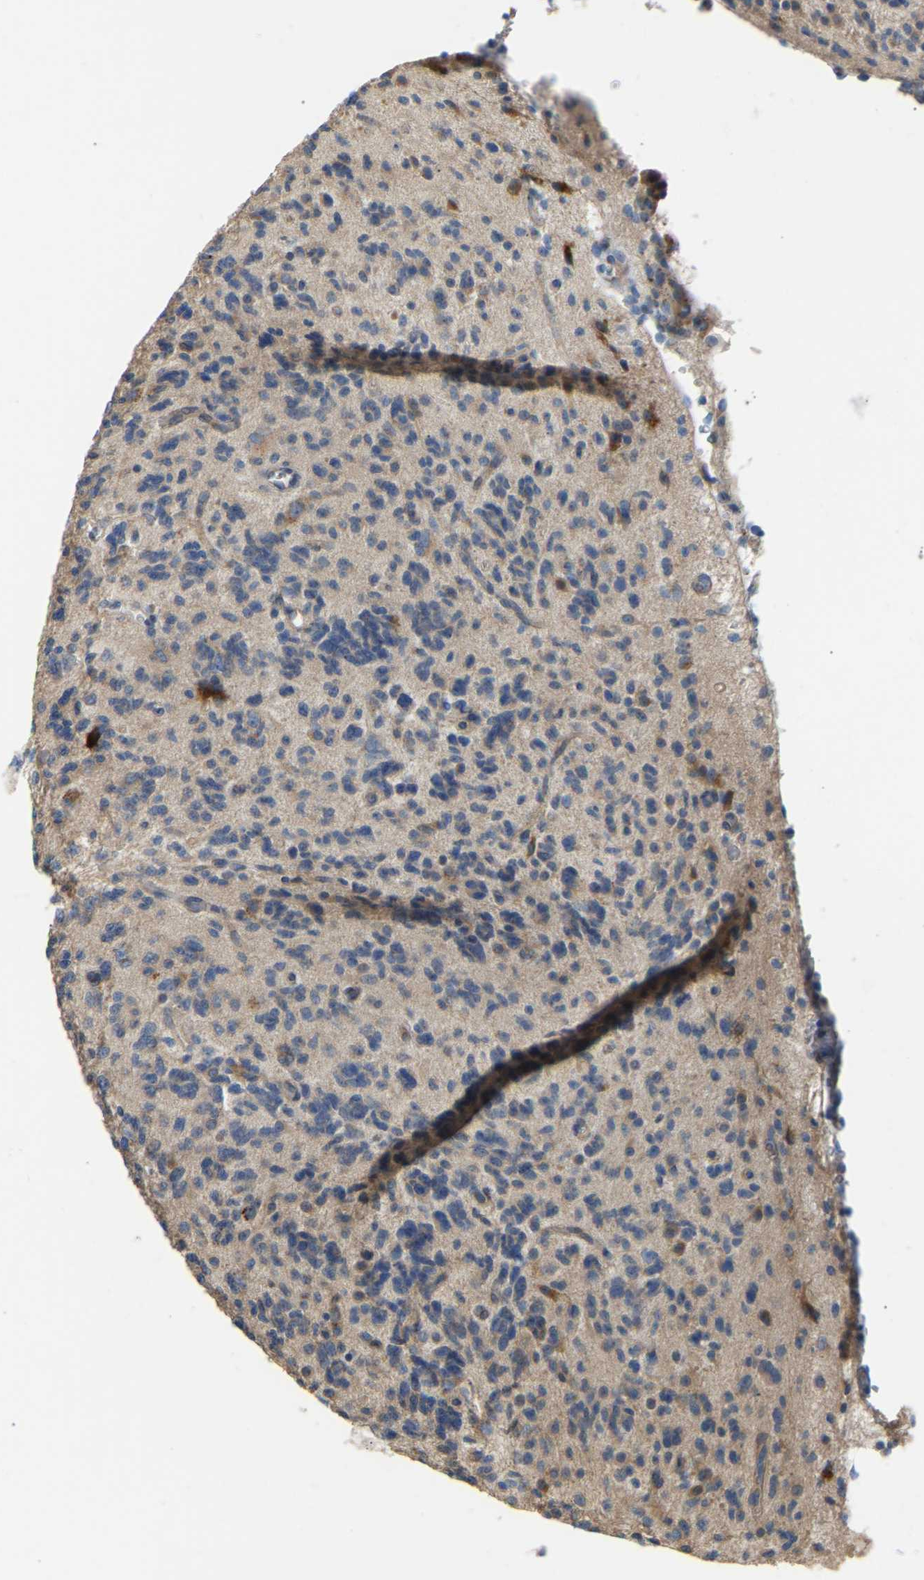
{"staining": {"intensity": "weak", "quantity": "<25%", "location": "cytoplasmic/membranous"}, "tissue": "glioma", "cell_type": "Tumor cells", "image_type": "cancer", "snomed": [{"axis": "morphology", "description": "Glioma, malignant, Low grade"}, {"axis": "topography", "description": "Brain"}], "caption": "Protein analysis of glioma displays no significant staining in tumor cells.", "gene": "RGP1", "patient": {"sex": "male", "age": 38}}